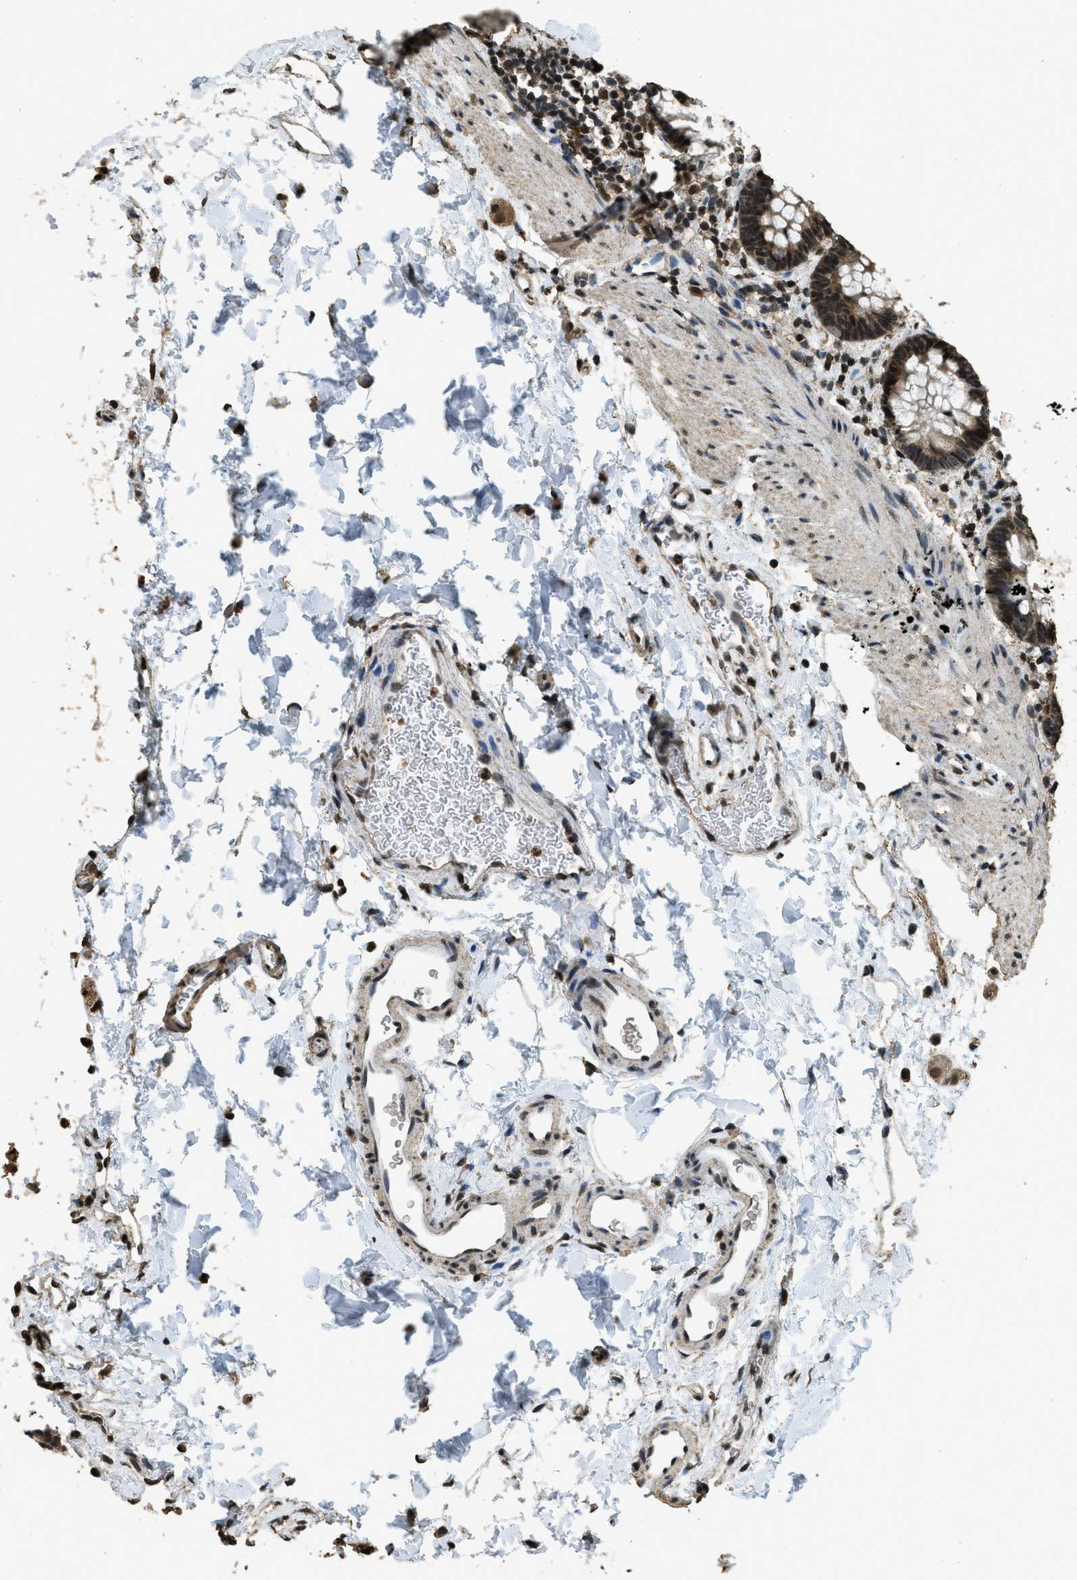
{"staining": {"intensity": "strong", "quantity": "25%-75%", "location": "nuclear"}, "tissue": "rectum", "cell_type": "Glandular cells", "image_type": "normal", "snomed": [{"axis": "morphology", "description": "Normal tissue, NOS"}, {"axis": "topography", "description": "Rectum"}], "caption": "High-magnification brightfield microscopy of unremarkable rectum stained with DAB (3,3'-diaminobenzidine) (brown) and counterstained with hematoxylin (blue). glandular cells exhibit strong nuclear expression is present in approximately25%-75% of cells.", "gene": "MYB", "patient": {"sex": "female", "age": 24}}